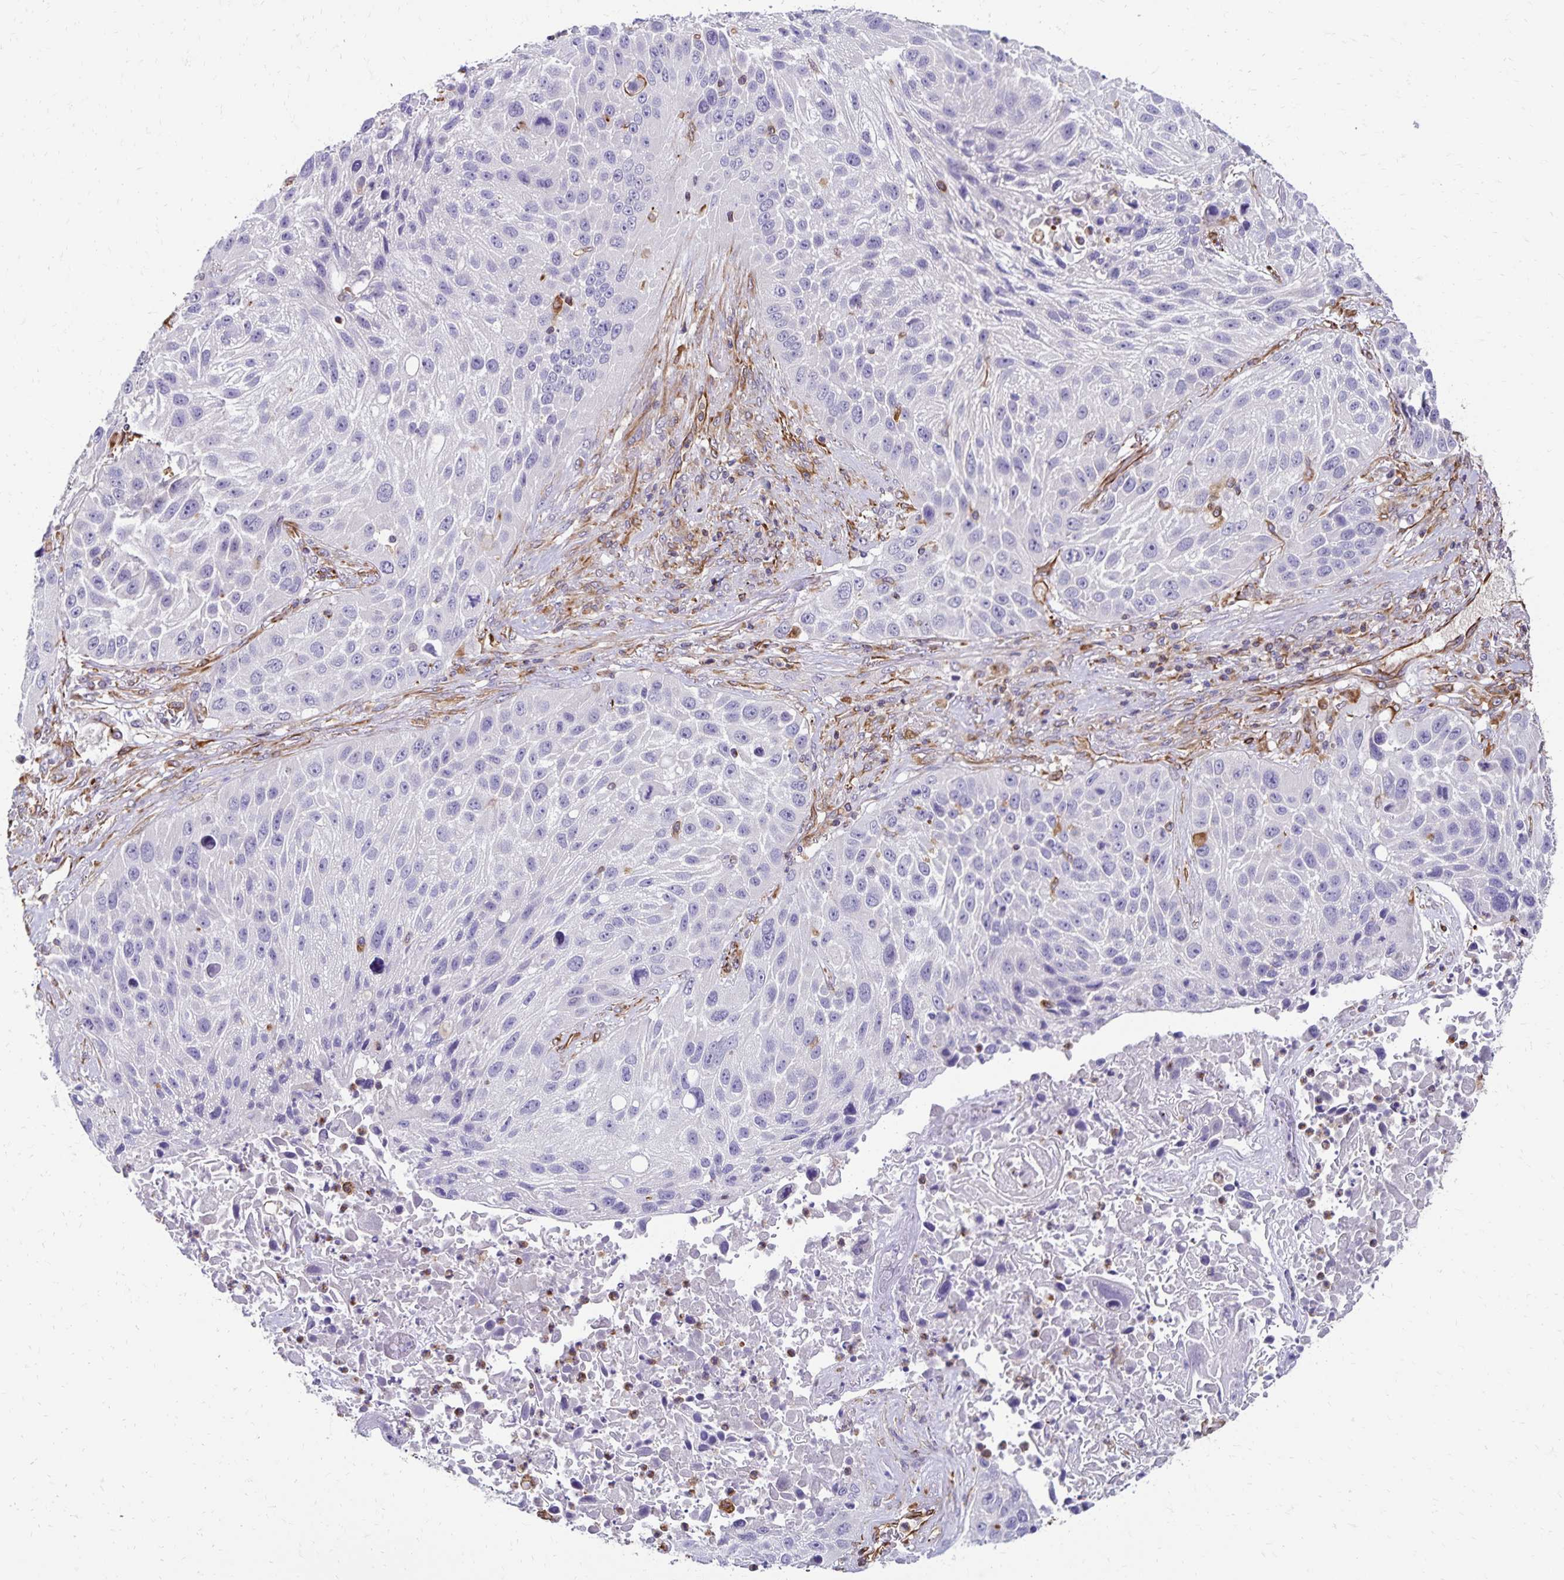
{"staining": {"intensity": "negative", "quantity": "none", "location": "none"}, "tissue": "lung cancer", "cell_type": "Tumor cells", "image_type": "cancer", "snomed": [{"axis": "morphology", "description": "Normal morphology"}, {"axis": "morphology", "description": "Squamous cell carcinoma, NOS"}, {"axis": "topography", "description": "Lymph node"}, {"axis": "topography", "description": "Lung"}], "caption": "There is no significant staining in tumor cells of lung squamous cell carcinoma.", "gene": "TRPV6", "patient": {"sex": "male", "age": 67}}